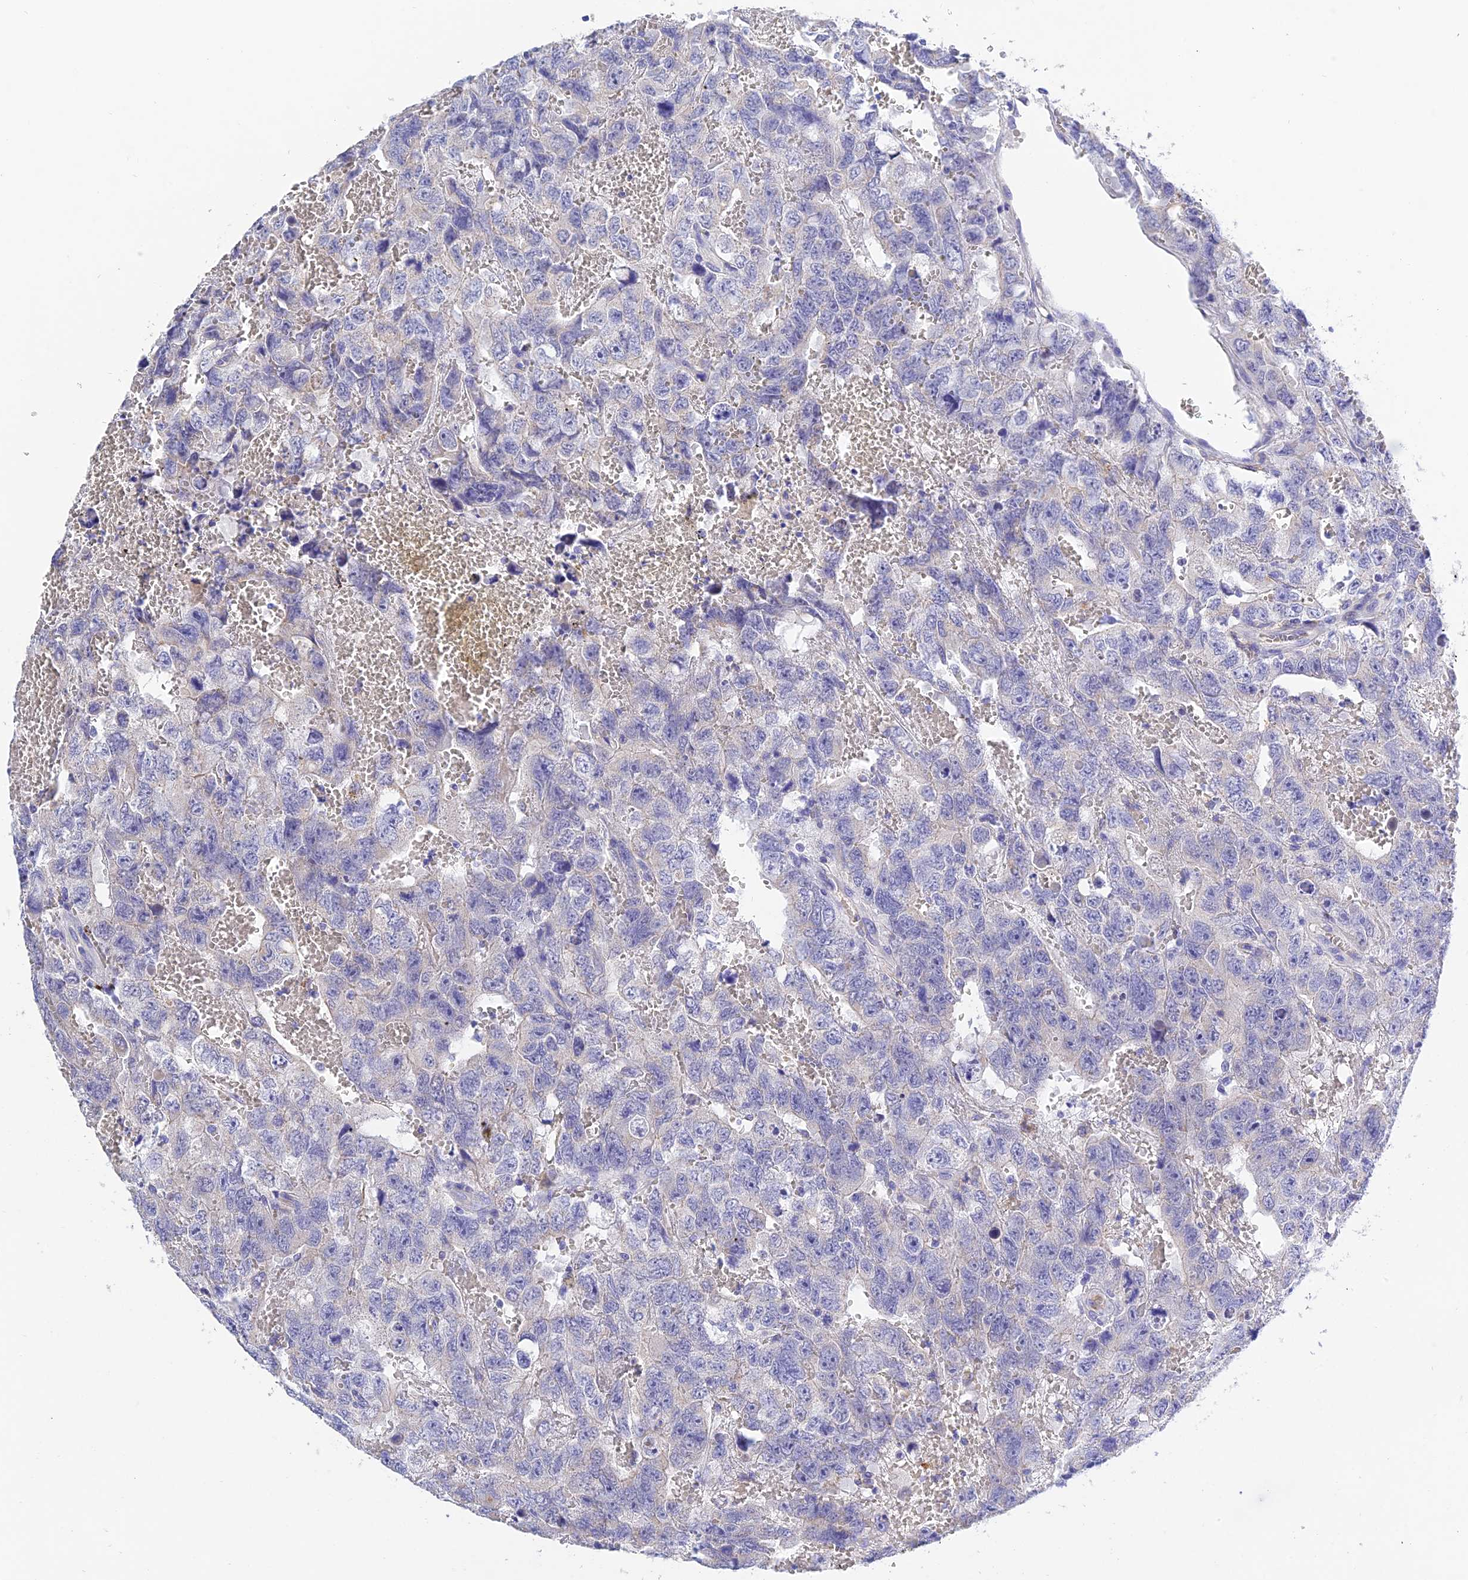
{"staining": {"intensity": "negative", "quantity": "none", "location": "none"}, "tissue": "testis cancer", "cell_type": "Tumor cells", "image_type": "cancer", "snomed": [{"axis": "morphology", "description": "Carcinoma, Embryonal, NOS"}, {"axis": "topography", "description": "Testis"}], "caption": "DAB (3,3'-diaminobenzidine) immunohistochemical staining of human testis cancer displays no significant expression in tumor cells.", "gene": "MS4A5", "patient": {"sex": "male", "age": 45}}